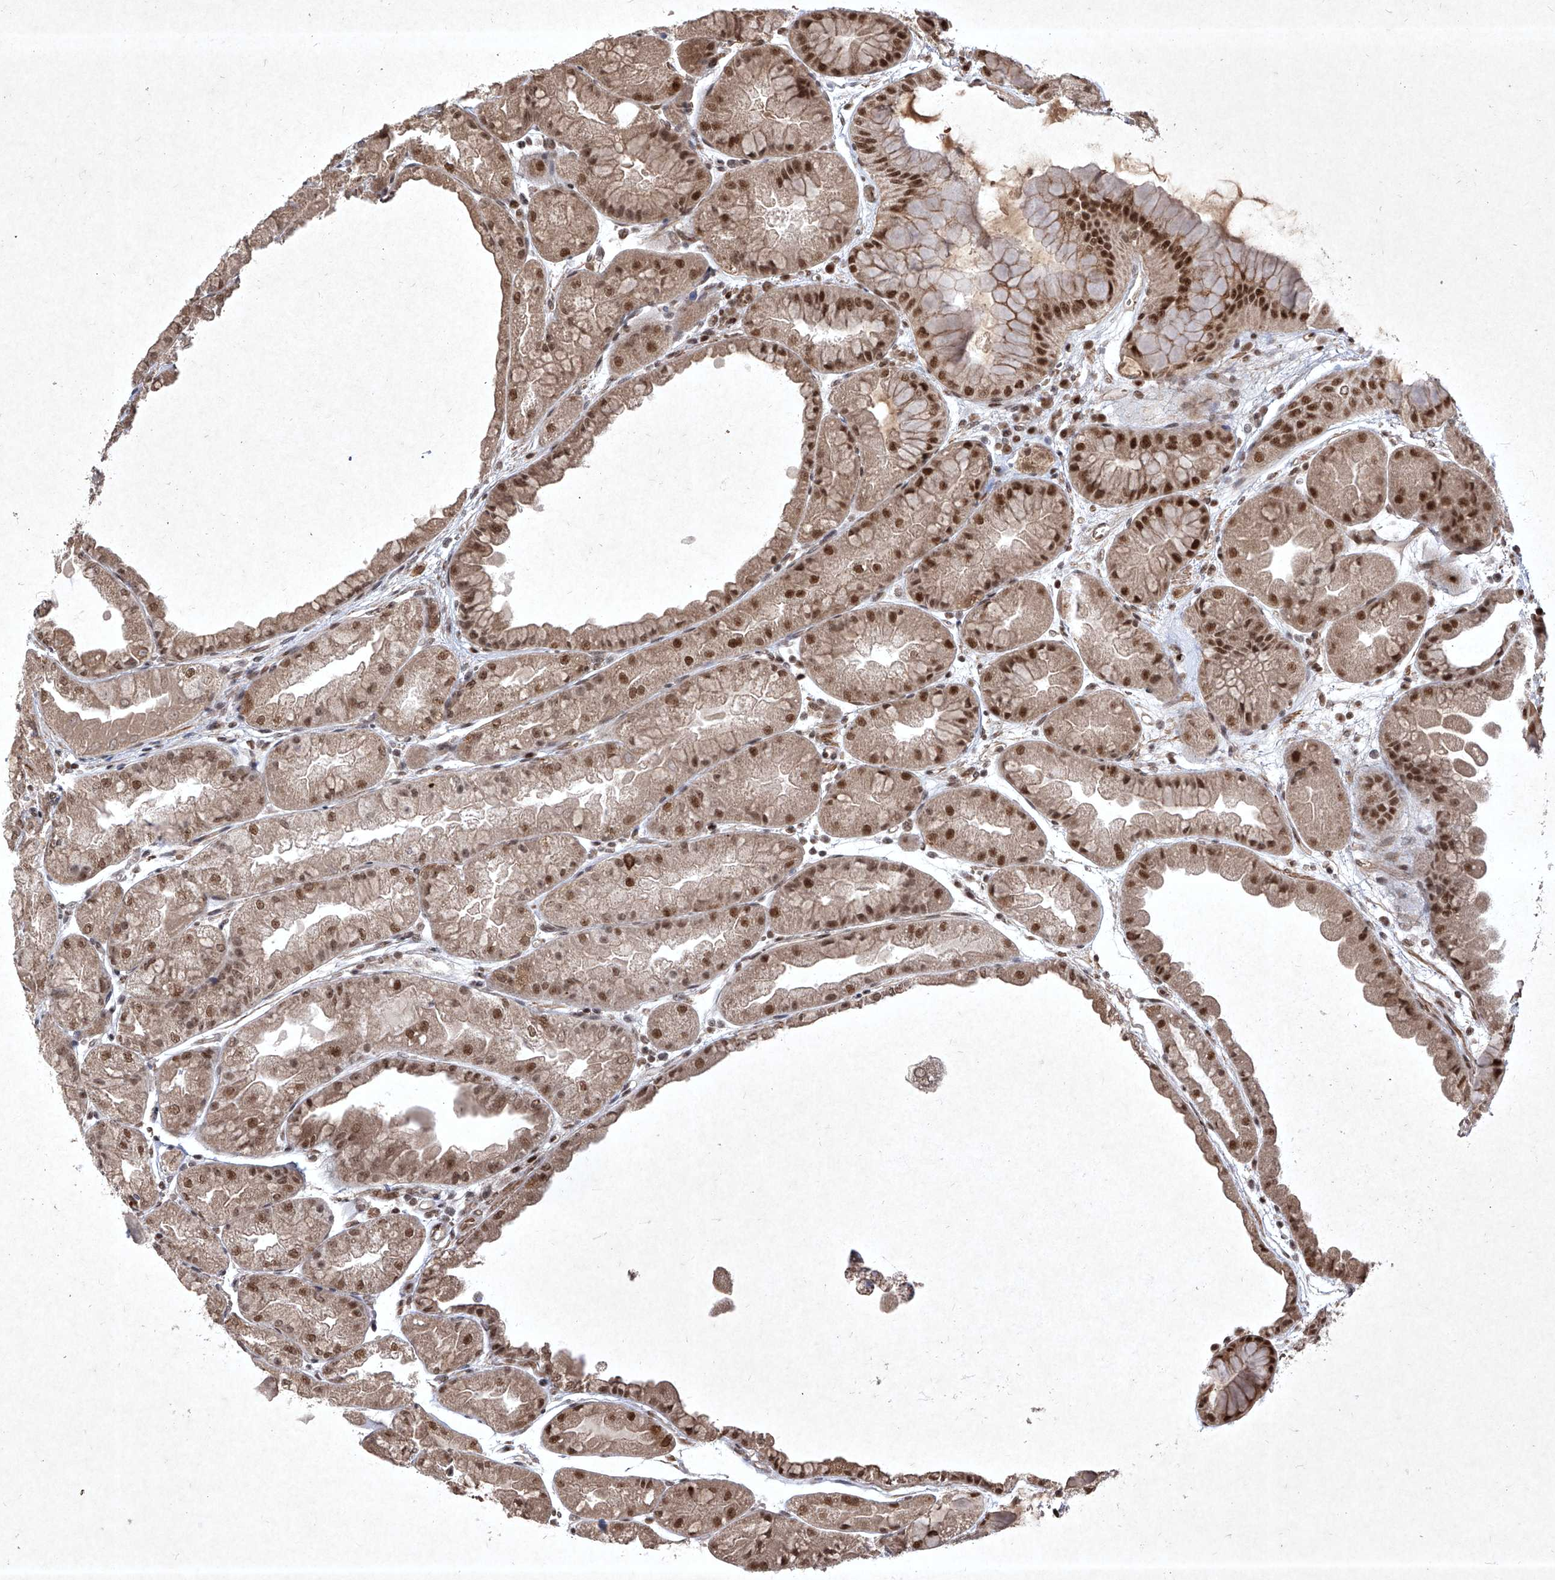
{"staining": {"intensity": "strong", "quantity": ">75%", "location": "cytoplasmic/membranous,nuclear"}, "tissue": "stomach", "cell_type": "Glandular cells", "image_type": "normal", "snomed": [{"axis": "morphology", "description": "Normal tissue, NOS"}, {"axis": "topography", "description": "Stomach, upper"}], "caption": "Unremarkable stomach was stained to show a protein in brown. There is high levels of strong cytoplasmic/membranous,nuclear staining in about >75% of glandular cells. The staining is performed using DAB (3,3'-diaminobenzidine) brown chromogen to label protein expression. The nuclei are counter-stained blue using hematoxylin.", "gene": "IRF2", "patient": {"sex": "male", "age": 47}}